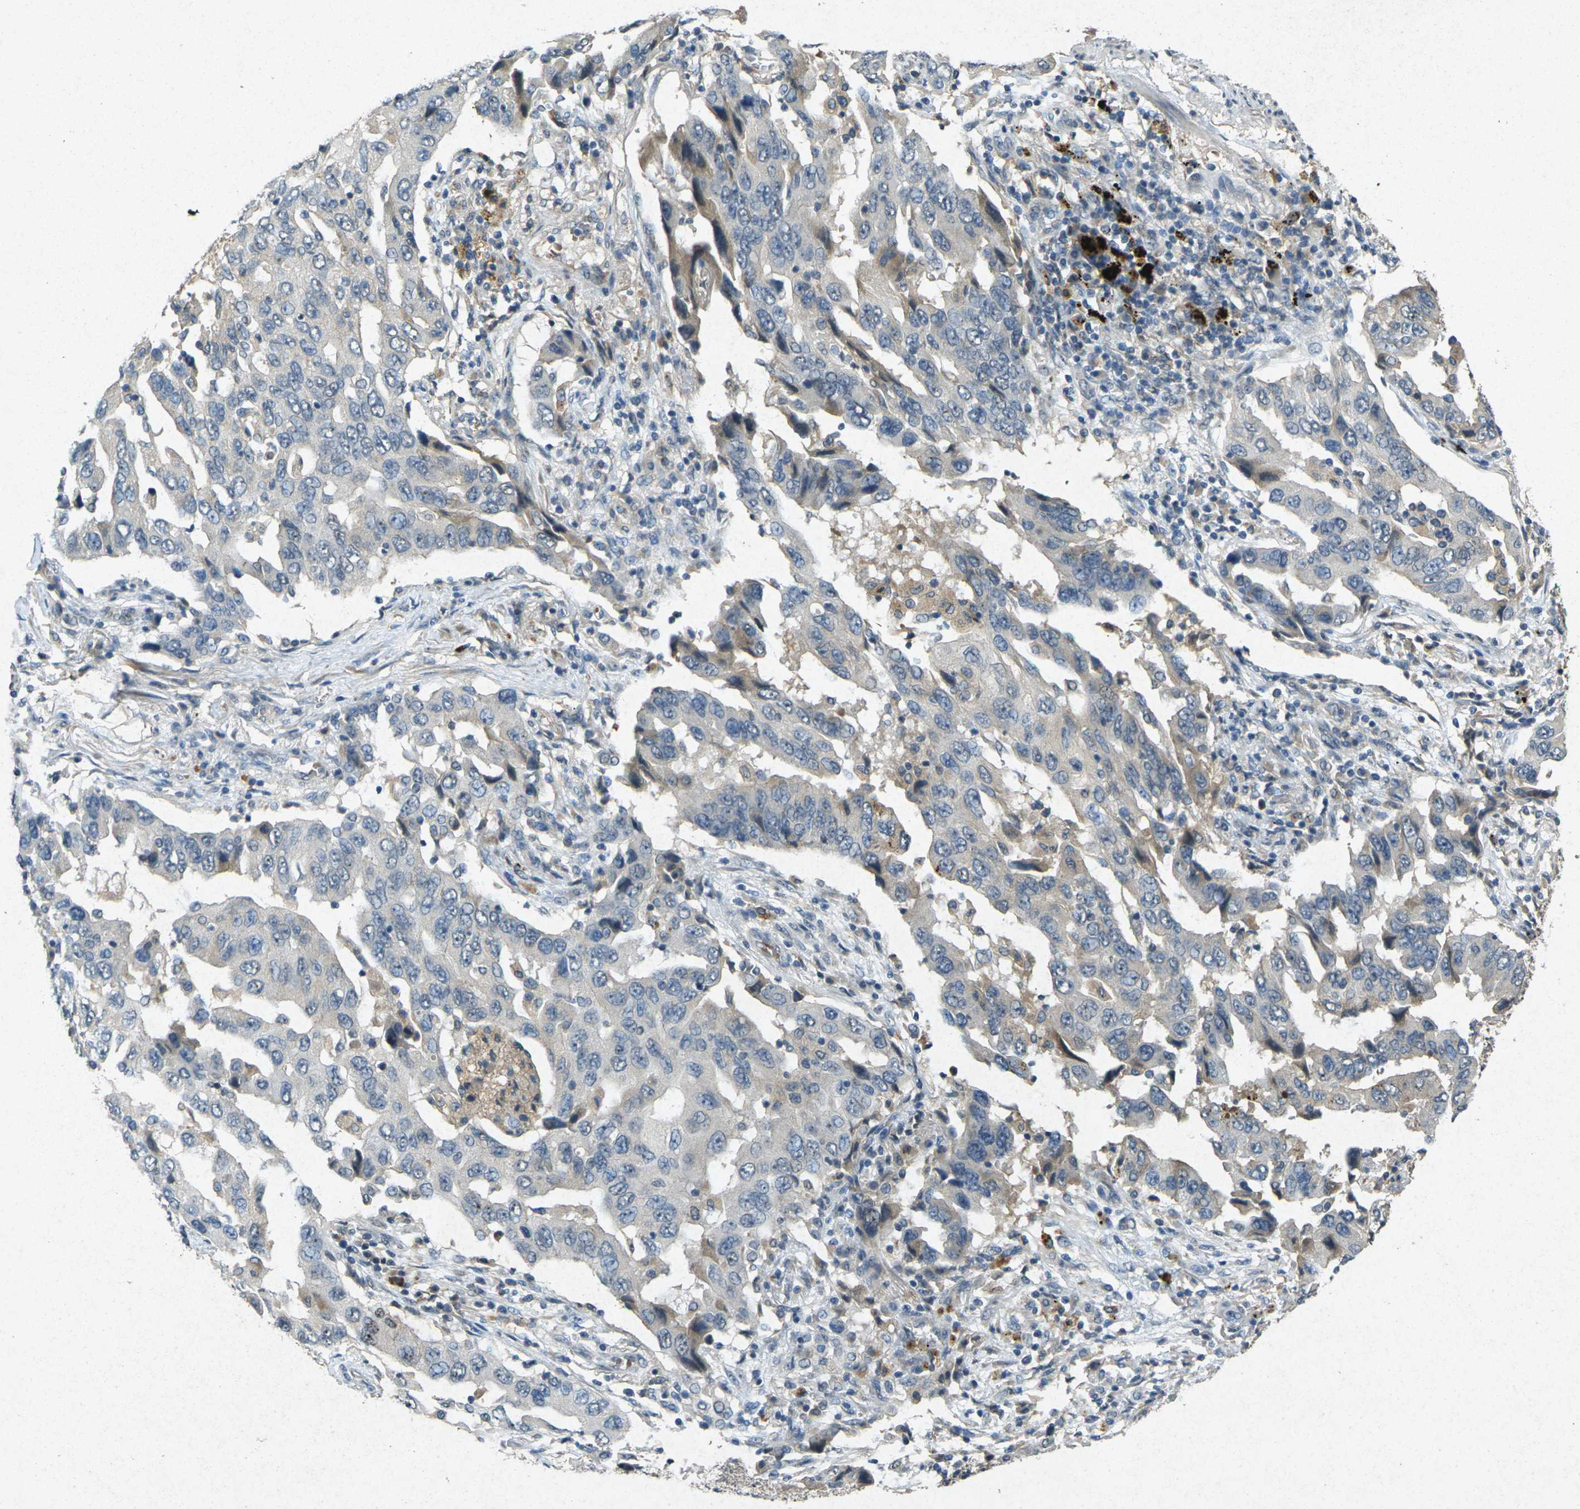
{"staining": {"intensity": "weak", "quantity": "<25%", "location": "cytoplasmic/membranous"}, "tissue": "lung cancer", "cell_type": "Tumor cells", "image_type": "cancer", "snomed": [{"axis": "morphology", "description": "Adenocarcinoma, NOS"}, {"axis": "topography", "description": "Lung"}], "caption": "Immunohistochemistry (IHC) histopathology image of adenocarcinoma (lung) stained for a protein (brown), which shows no positivity in tumor cells.", "gene": "RGMA", "patient": {"sex": "female", "age": 65}}